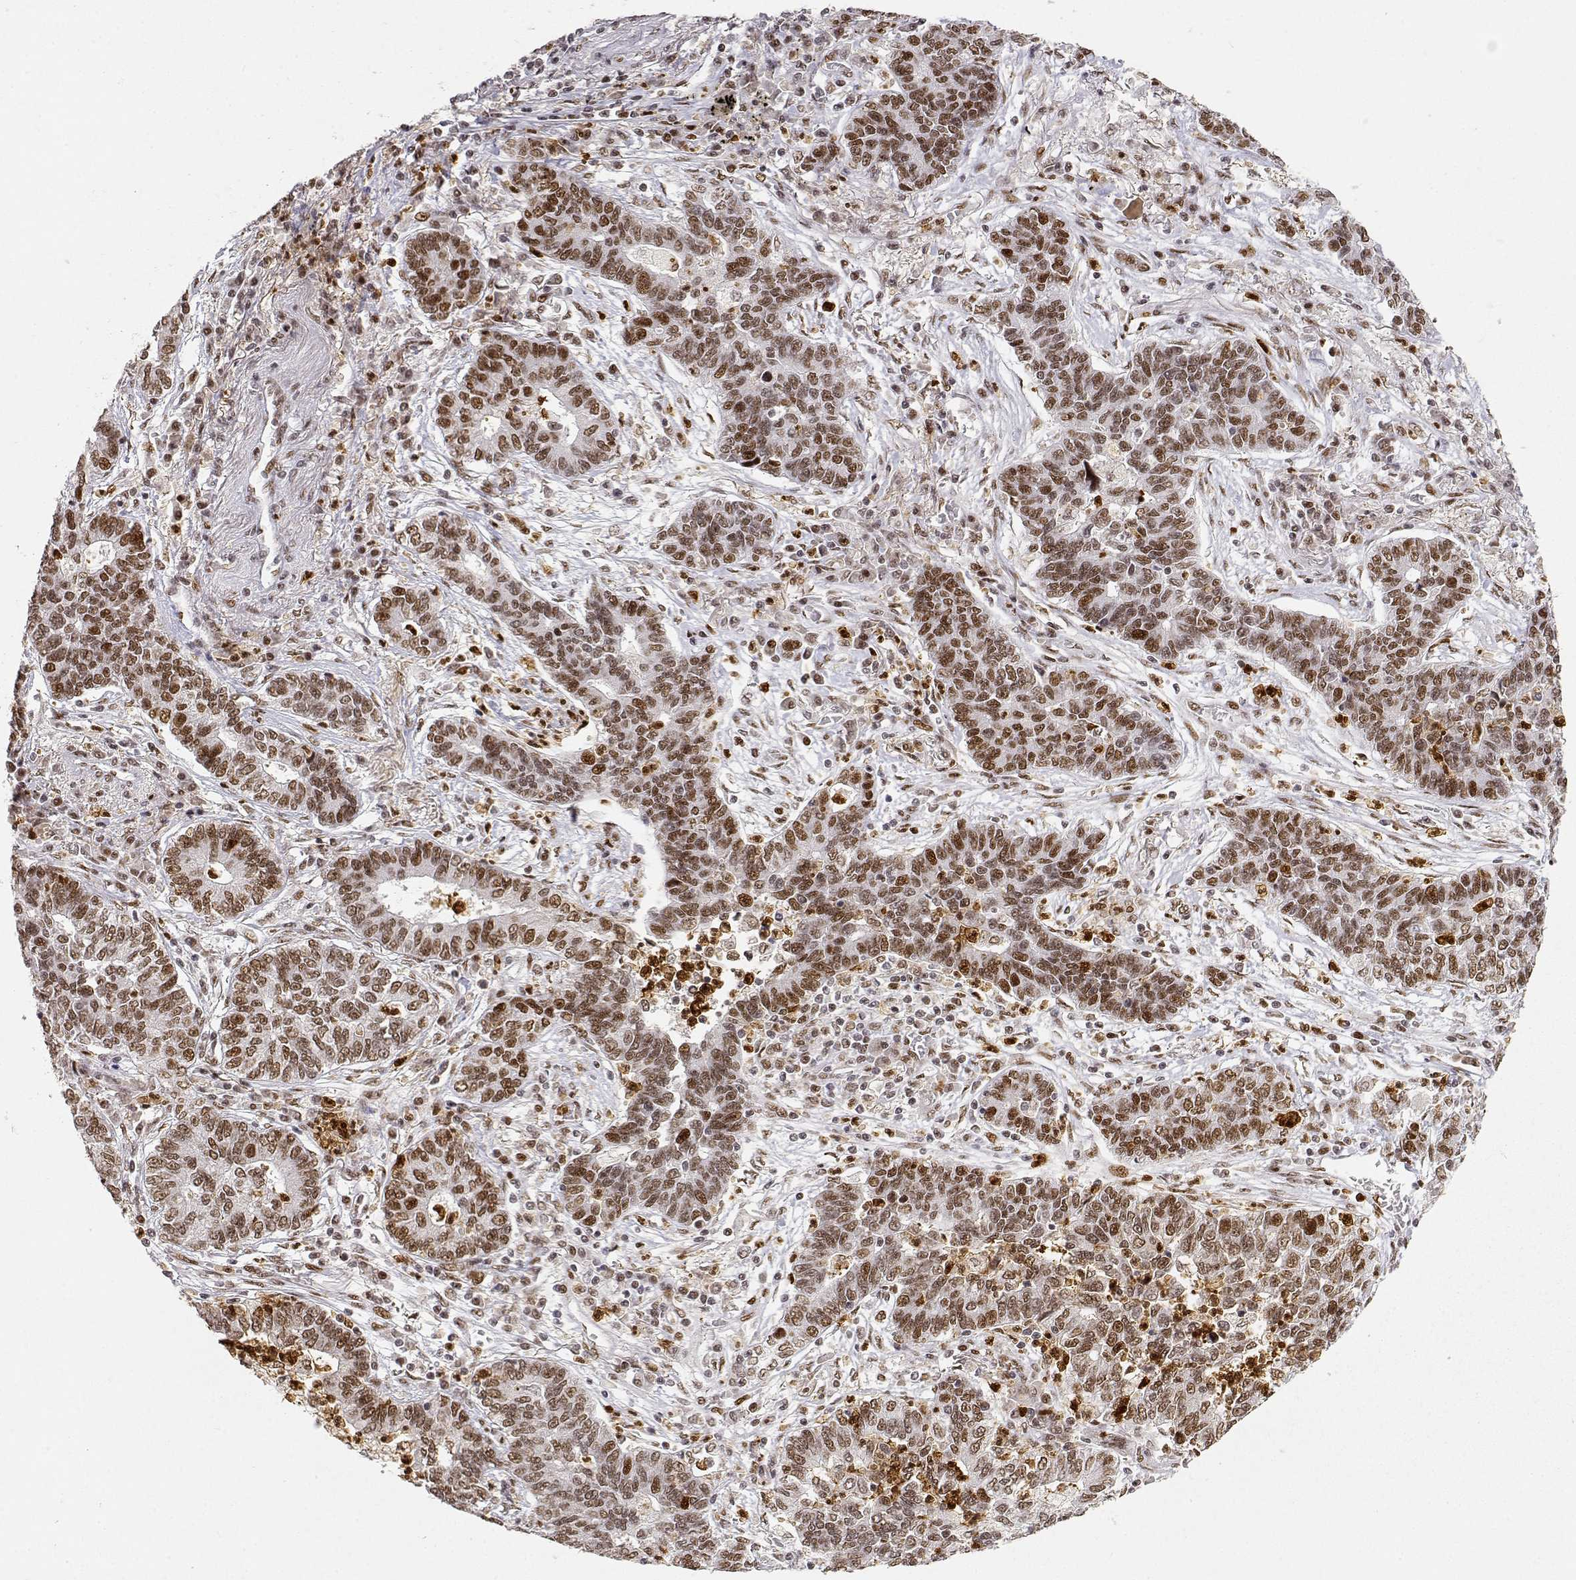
{"staining": {"intensity": "moderate", "quantity": ">75%", "location": "nuclear"}, "tissue": "lung cancer", "cell_type": "Tumor cells", "image_type": "cancer", "snomed": [{"axis": "morphology", "description": "Adenocarcinoma, NOS"}, {"axis": "topography", "description": "Lung"}], "caption": "DAB immunohistochemical staining of lung adenocarcinoma demonstrates moderate nuclear protein expression in about >75% of tumor cells.", "gene": "RSF1", "patient": {"sex": "female", "age": 57}}